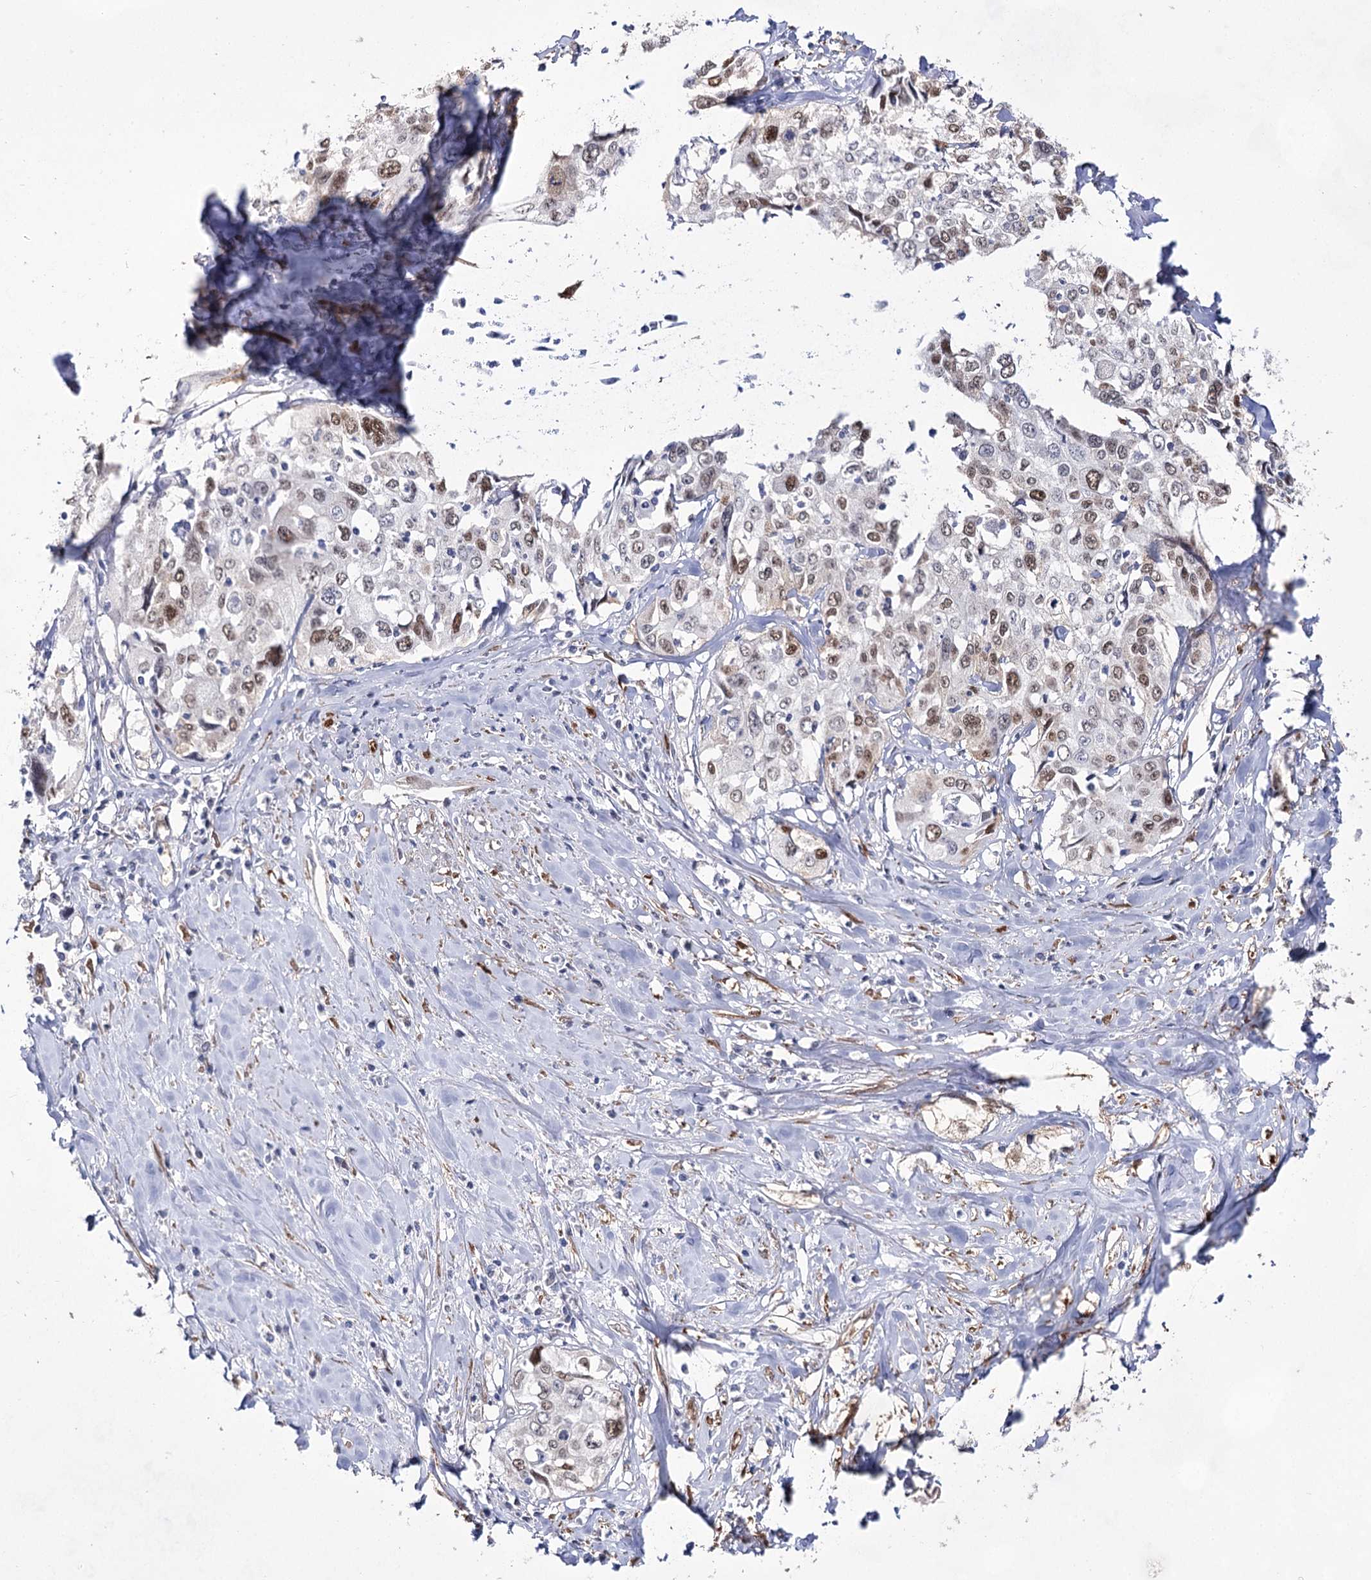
{"staining": {"intensity": "moderate", "quantity": "<25%", "location": "nuclear"}, "tissue": "cervical cancer", "cell_type": "Tumor cells", "image_type": "cancer", "snomed": [{"axis": "morphology", "description": "Squamous cell carcinoma, NOS"}, {"axis": "topography", "description": "Cervix"}], "caption": "Cervical cancer (squamous cell carcinoma) stained with DAB (3,3'-diaminobenzidine) immunohistochemistry shows low levels of moderate nuclear expression in about <25% of tumor cells.", "gene": "UGDH", "patient": {"sex": "female", "age": 31}}